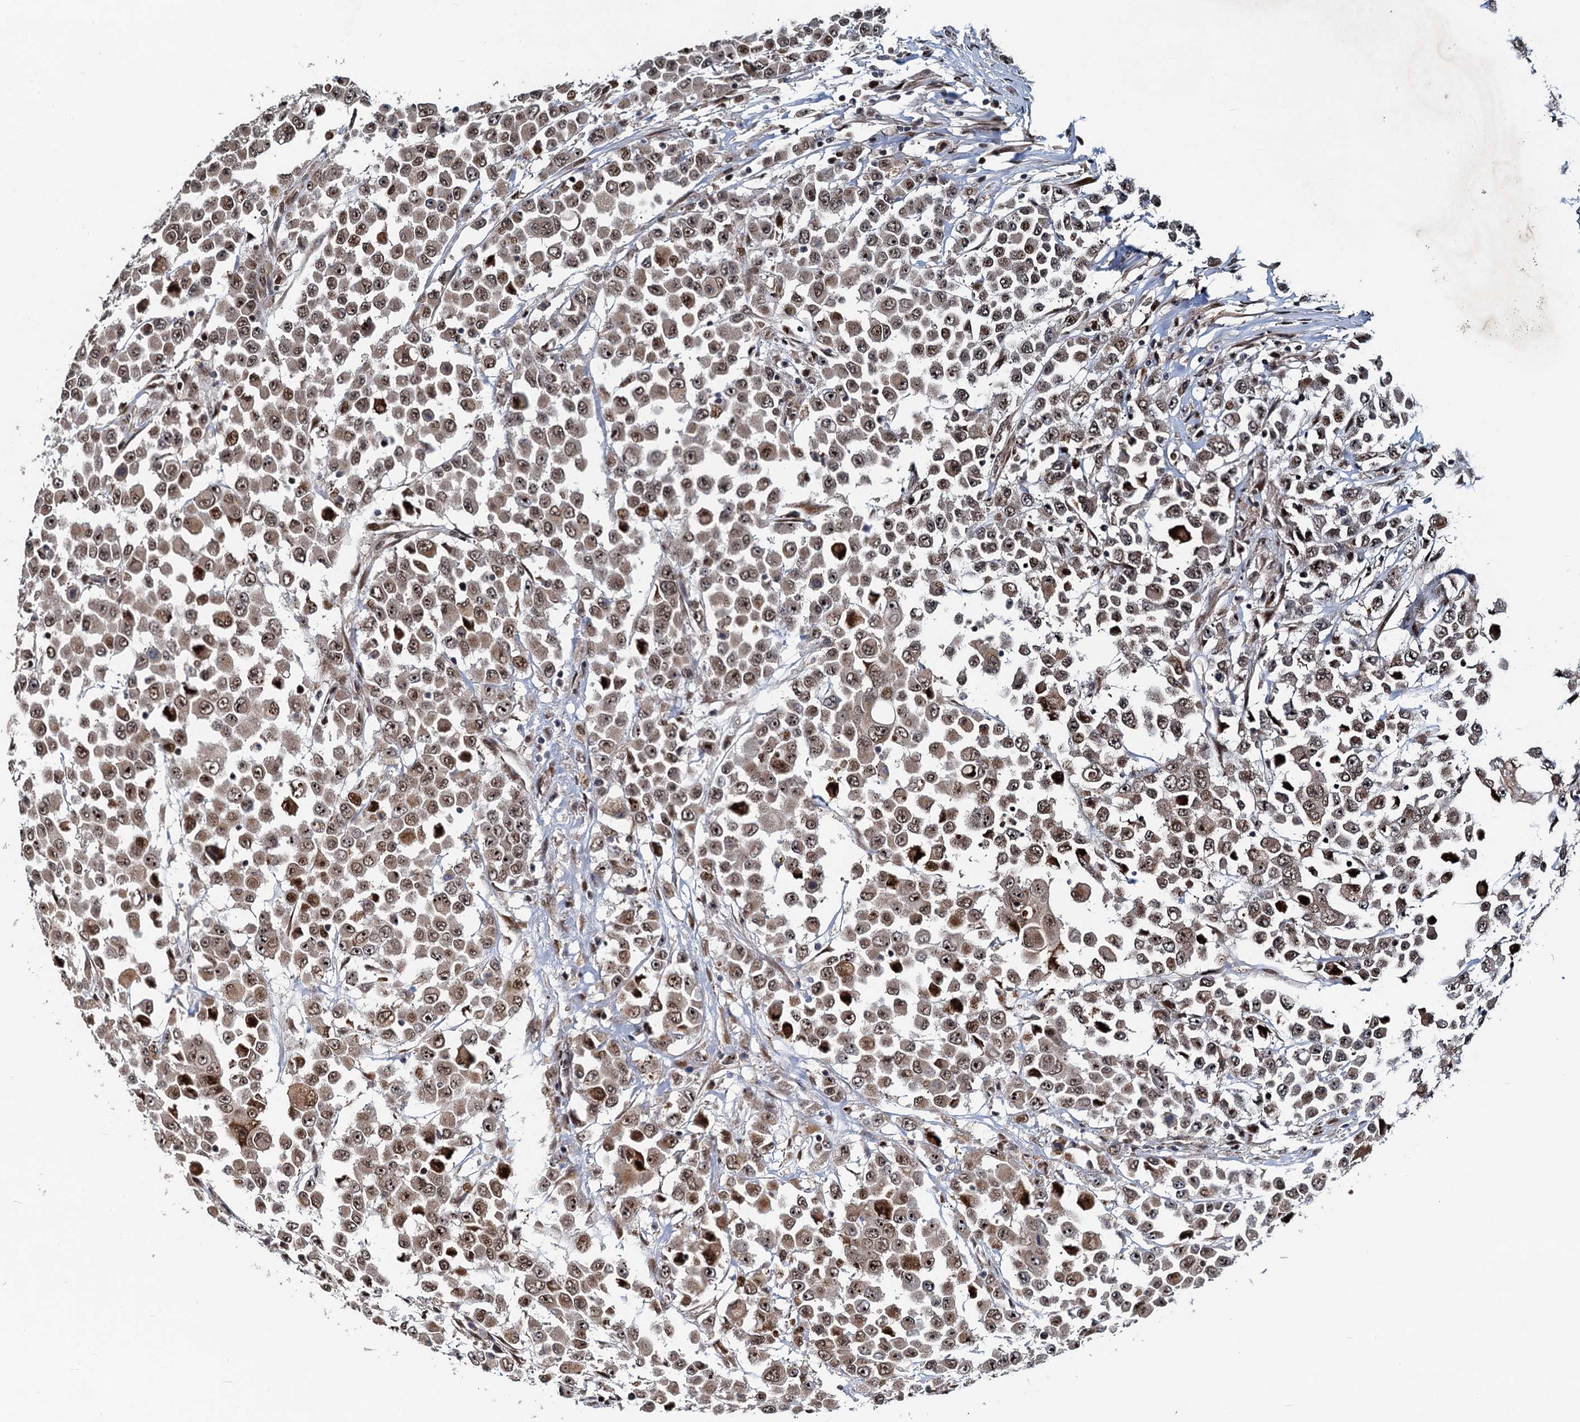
{"staining": {"intensity": "moderate", "quantity": ">75%", "location": "nuclear"}, "tissue": "colorectal cancer", "cell_type": "Tumor cells", "image_type": "cancer", "snomed": [{"axis": "morphology", "description": "Adenocarcinoma, NOS"}, {"axis": "topography", "description": "Colon"}], "caption": "Brown immunohistochemical staining in adenocarcinoma (colorectal) shows moderate nuclear expression in about >75% of tumor cells.", "gene": "ATOSA", "patient": {"sex": "male", "age": 51}}